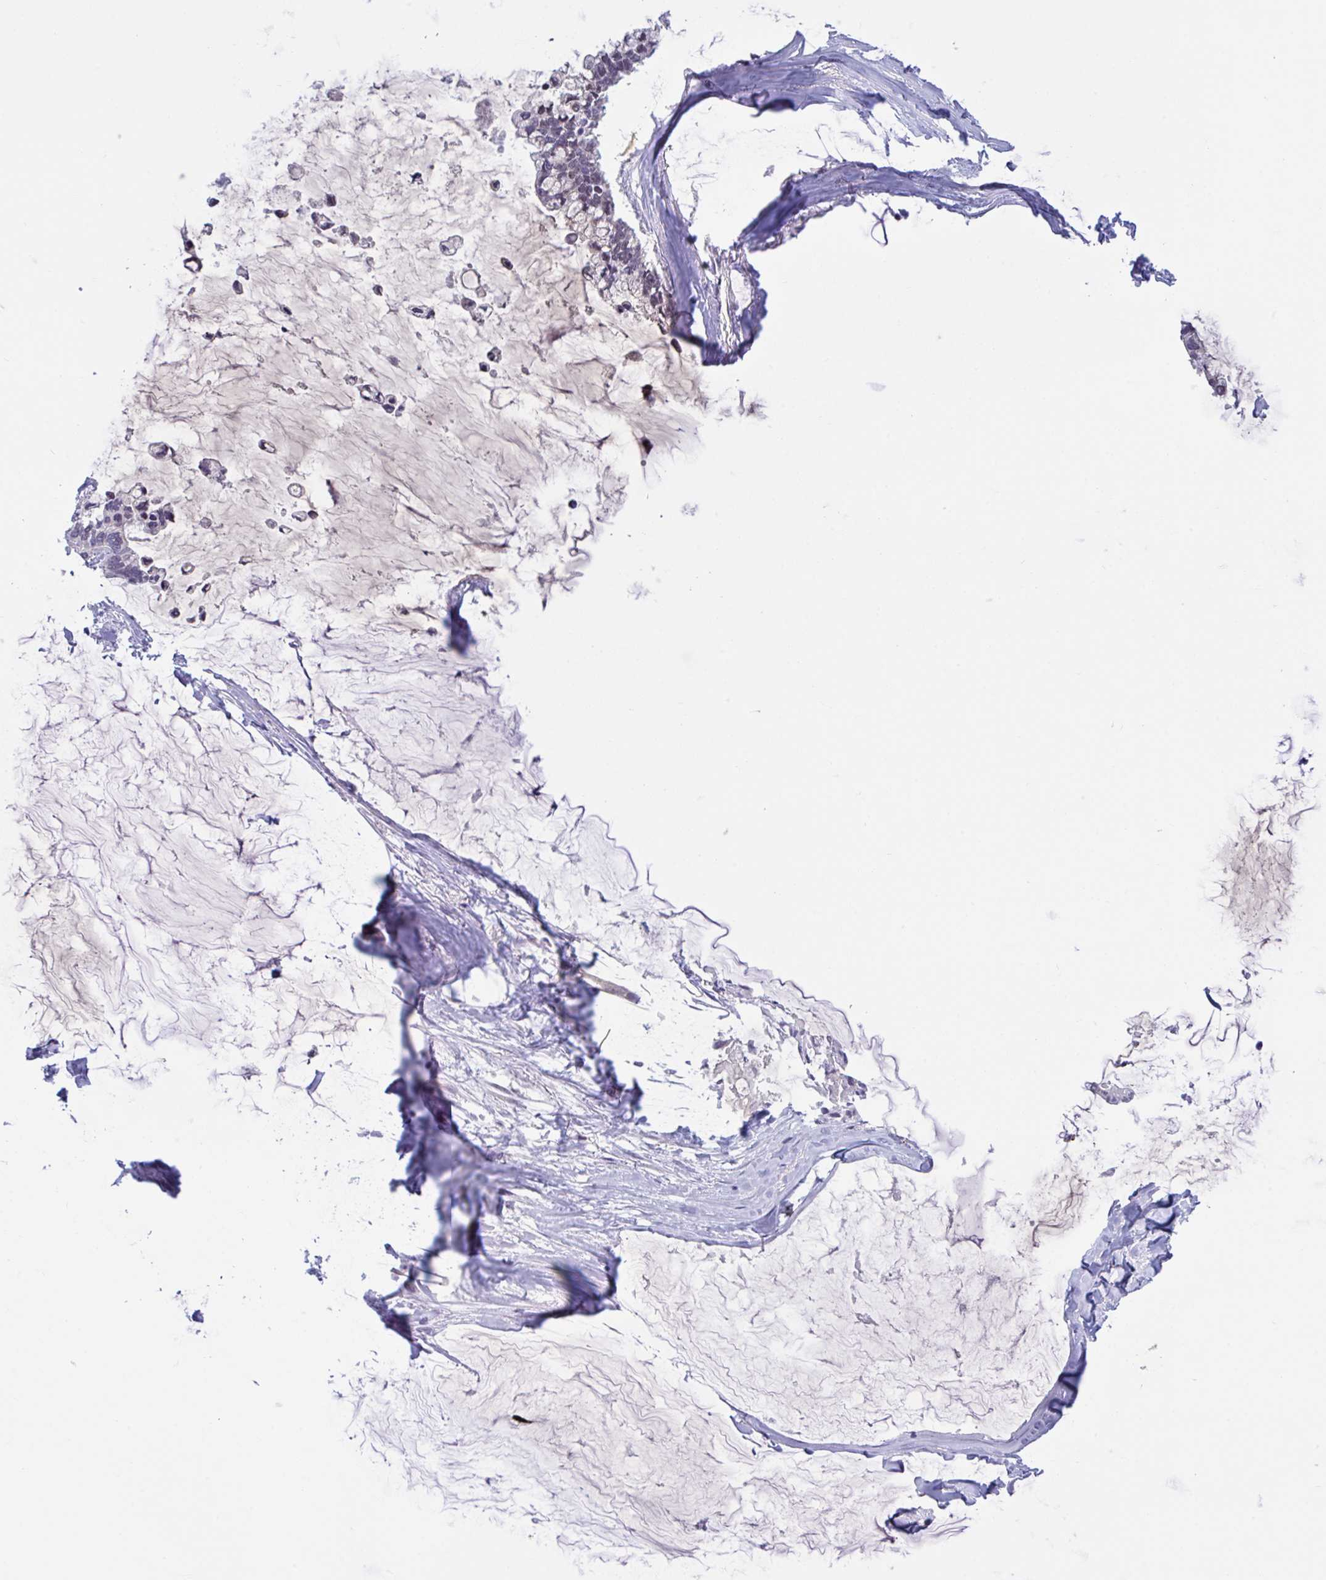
{"staining": {"intensity": "negative", "quantity": "none", "location": "none"}, "tissue": "ovarian cancer", "cell_type": "Tumor cells", "image_type": "cancer", "snomed": [{"axis": "morphology", "description": "Cystadenocarcinoma, mucinous, NOS"}, {"axis": "topography", "description": "Ovary"}], "caption": "Protein analysis of ovarian mucinous cystadenocarcinoma displays no significant expression in tumor cells.", "gene": "SNX11", "patient": {"sex": "female", "age": 39}}